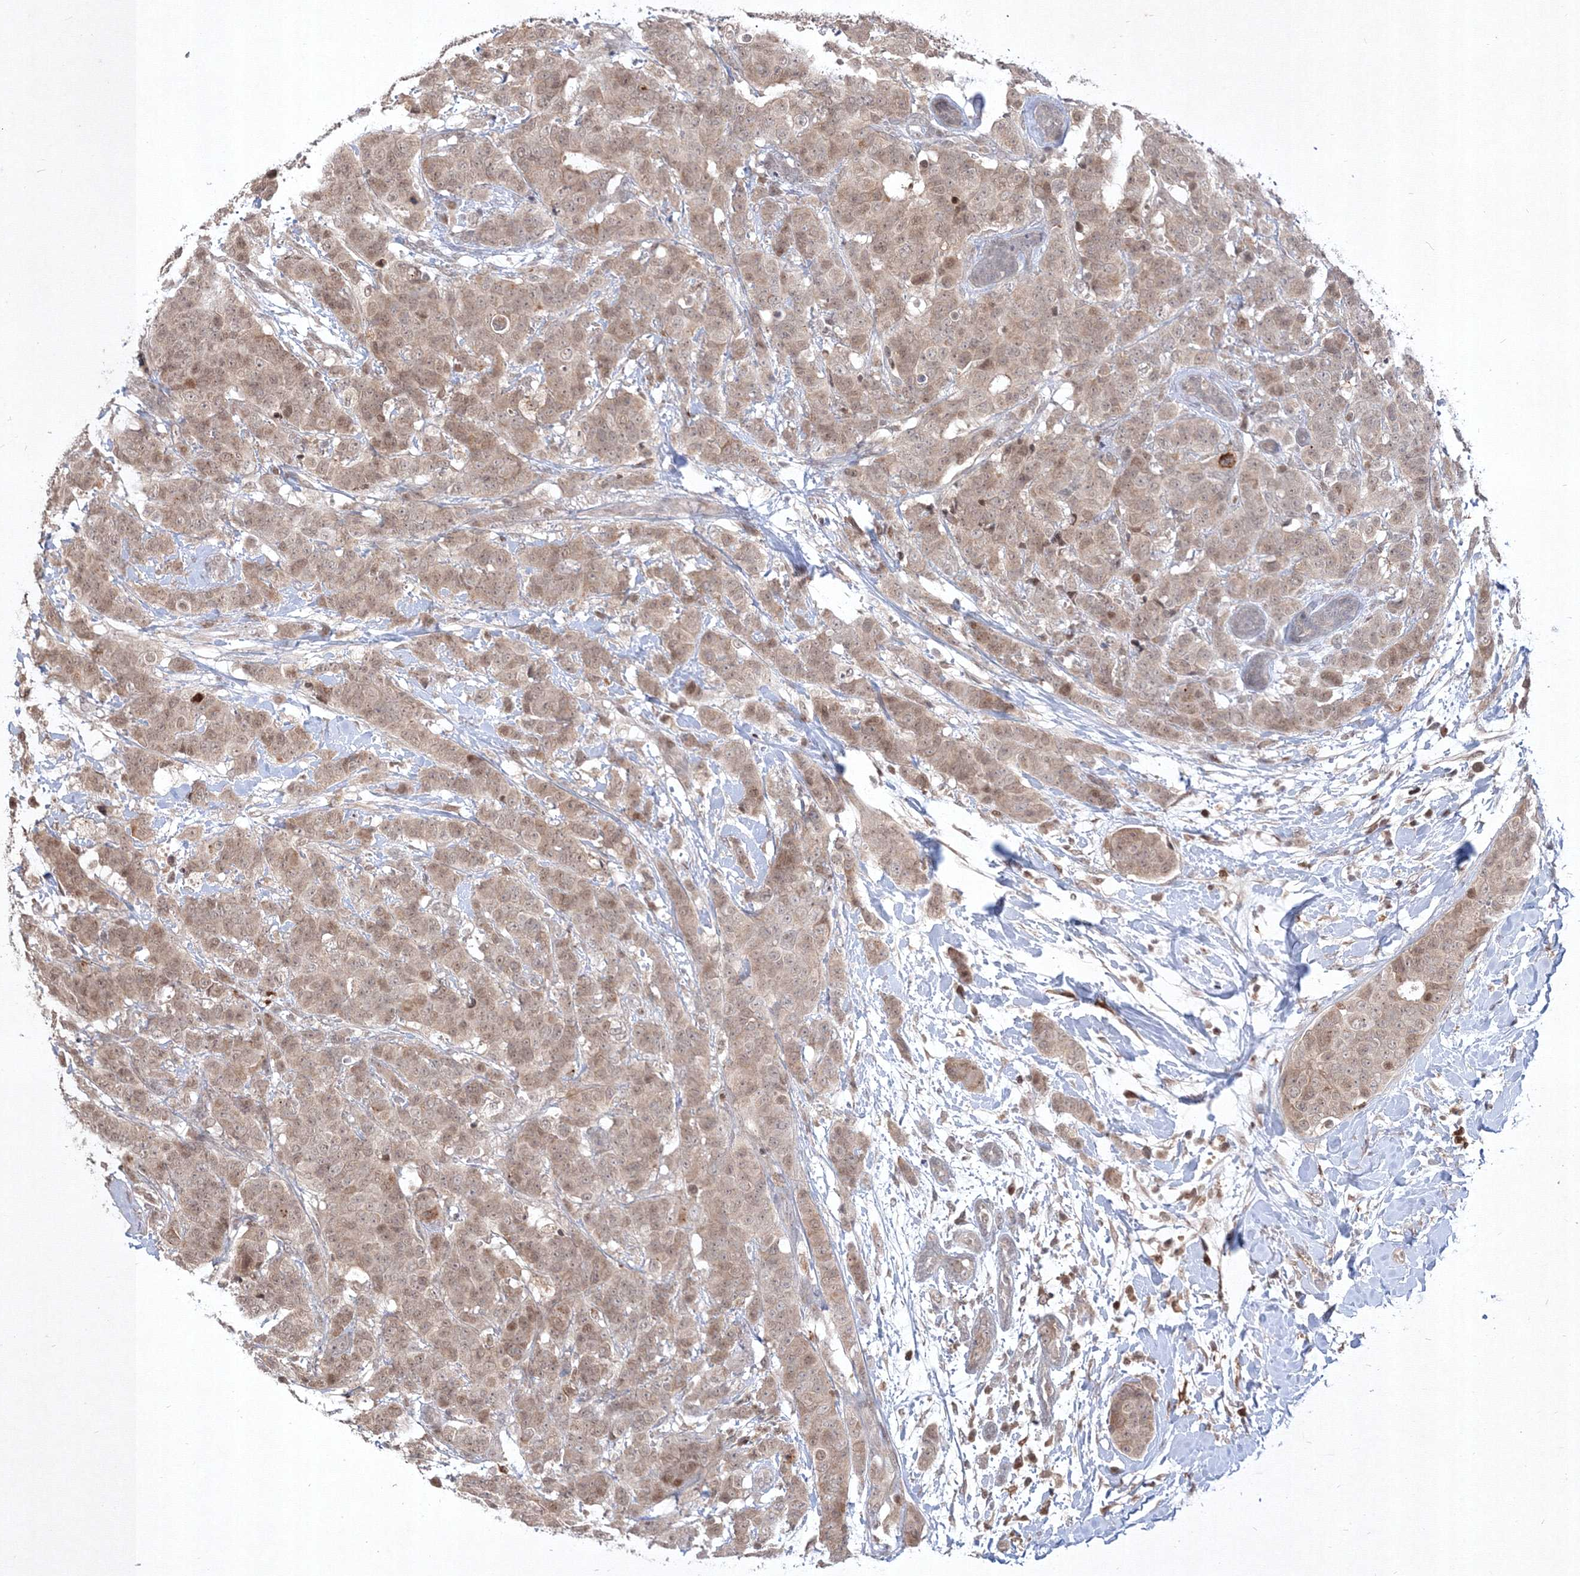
{"staining": {"intensity": "weak", "quantity": ">75%", "location": "cytoplasmic/membranous"}, "tissue": "breast cancer", "cell_type": "Tumor cells", "image_type": "cancer", "snomed": [{"axis": "morphology", "description": "Normal tissue, NOS"}, {"axis": "morphology", "description": "Duct carcinoma"}, {"axis": "topography", "description": "Breast"}], "caption": "Human invasive ductal carcinoma (breast) stained with a brown dye displays weak cytoplasmic/membranous positive staining in about >75% of tumor cells.", "gene": "TAB1", "patient": {"sex": "female", "age": 40}}